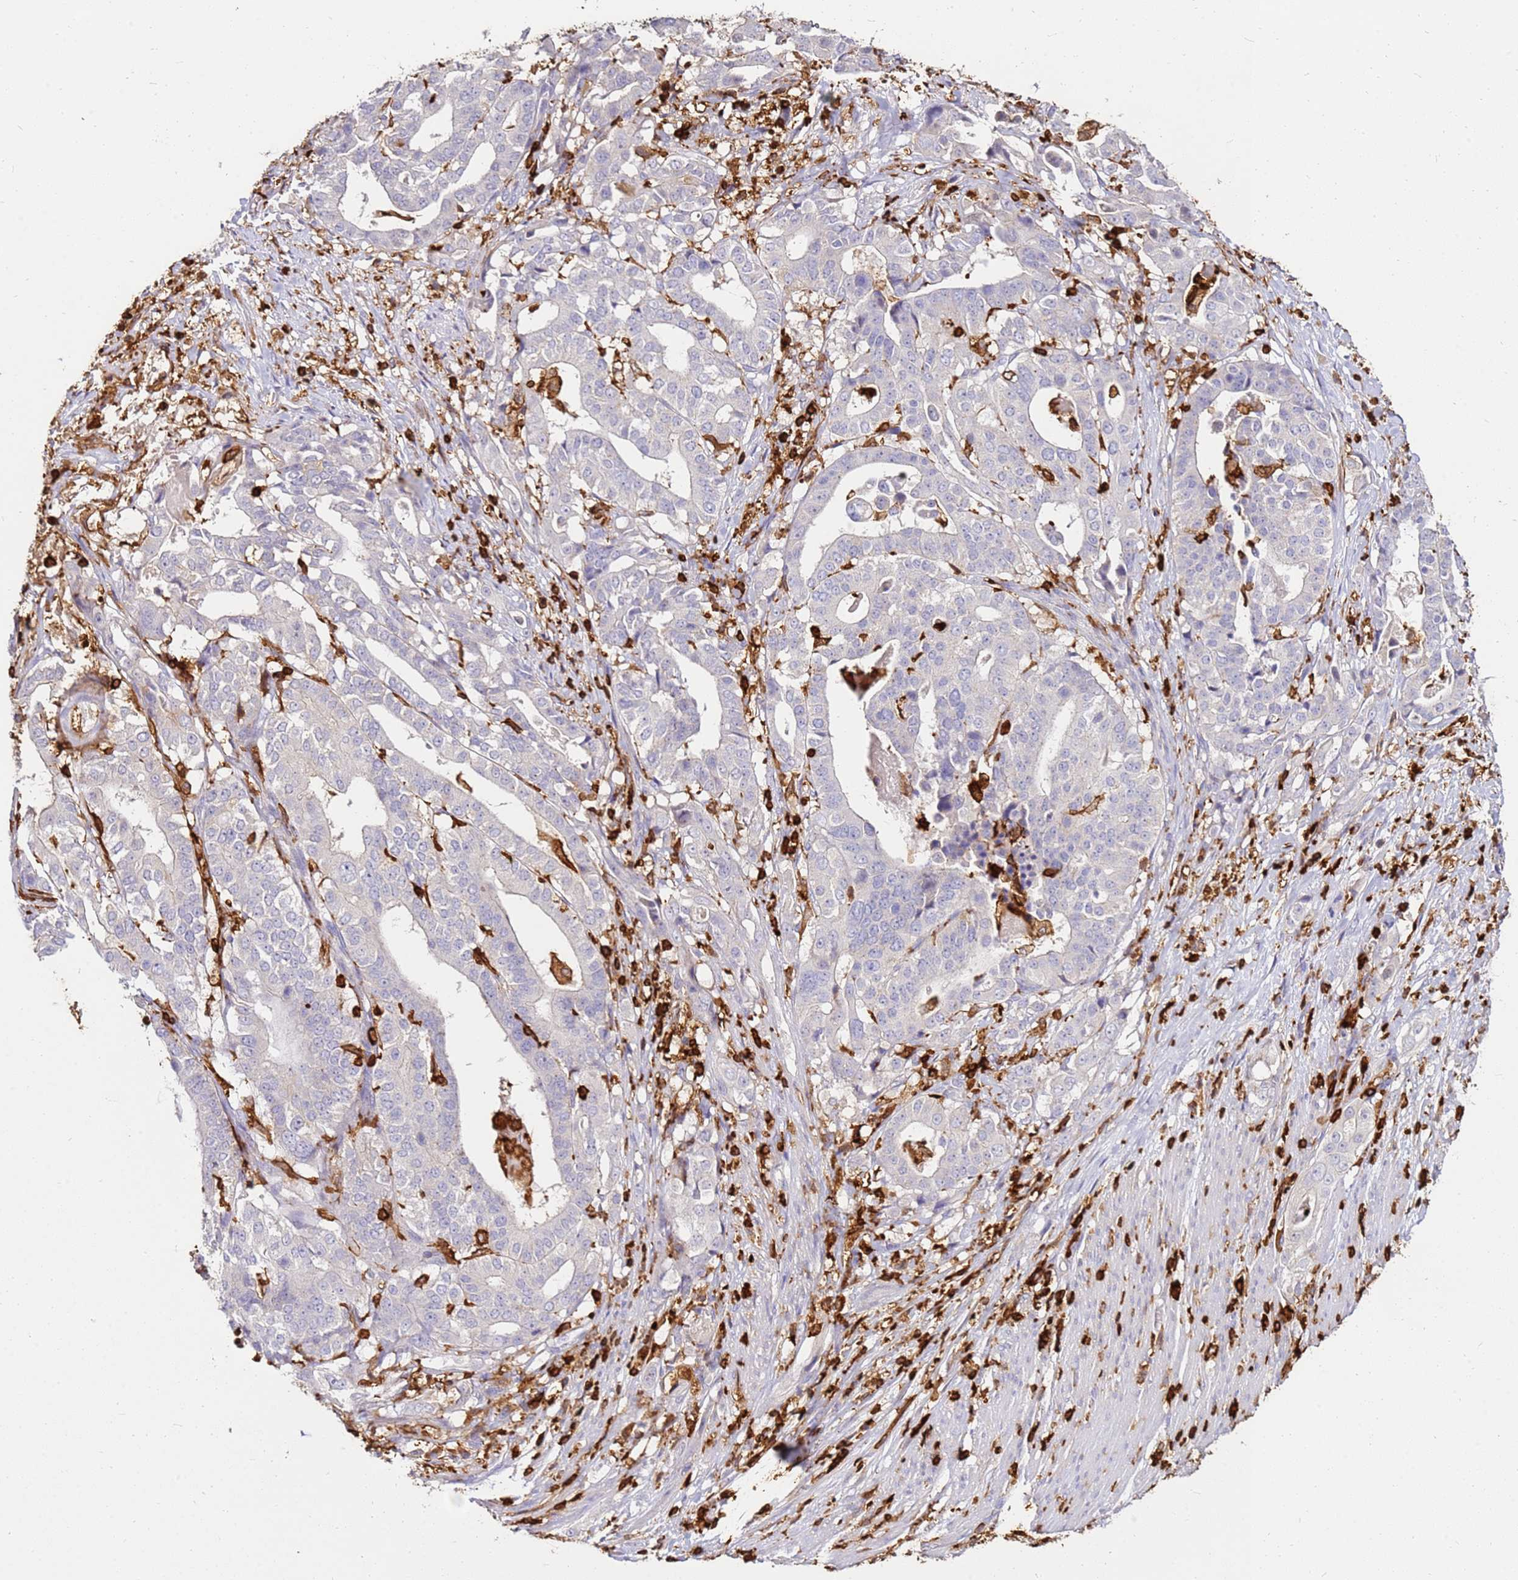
{"staining": {"intensity": "negative", "quantity": "none", "location": "none"}, "tissue": "stomach cancer", "cell_type": "Tumor cells", "image_type": "cancer", "snomed": [{"axis": "morphology", "description": "Adenocarcinoma, NOS"}, {"axis": "topography", "description": "Stomach"}], "caption": "A micrograph of human stomach cancer (adenocarcinoma) is negative for staining in tumor cells. Nuclei are stained in blue.", "gene": "CORO1A", "patient": {"sex": "male", "age": 48}}